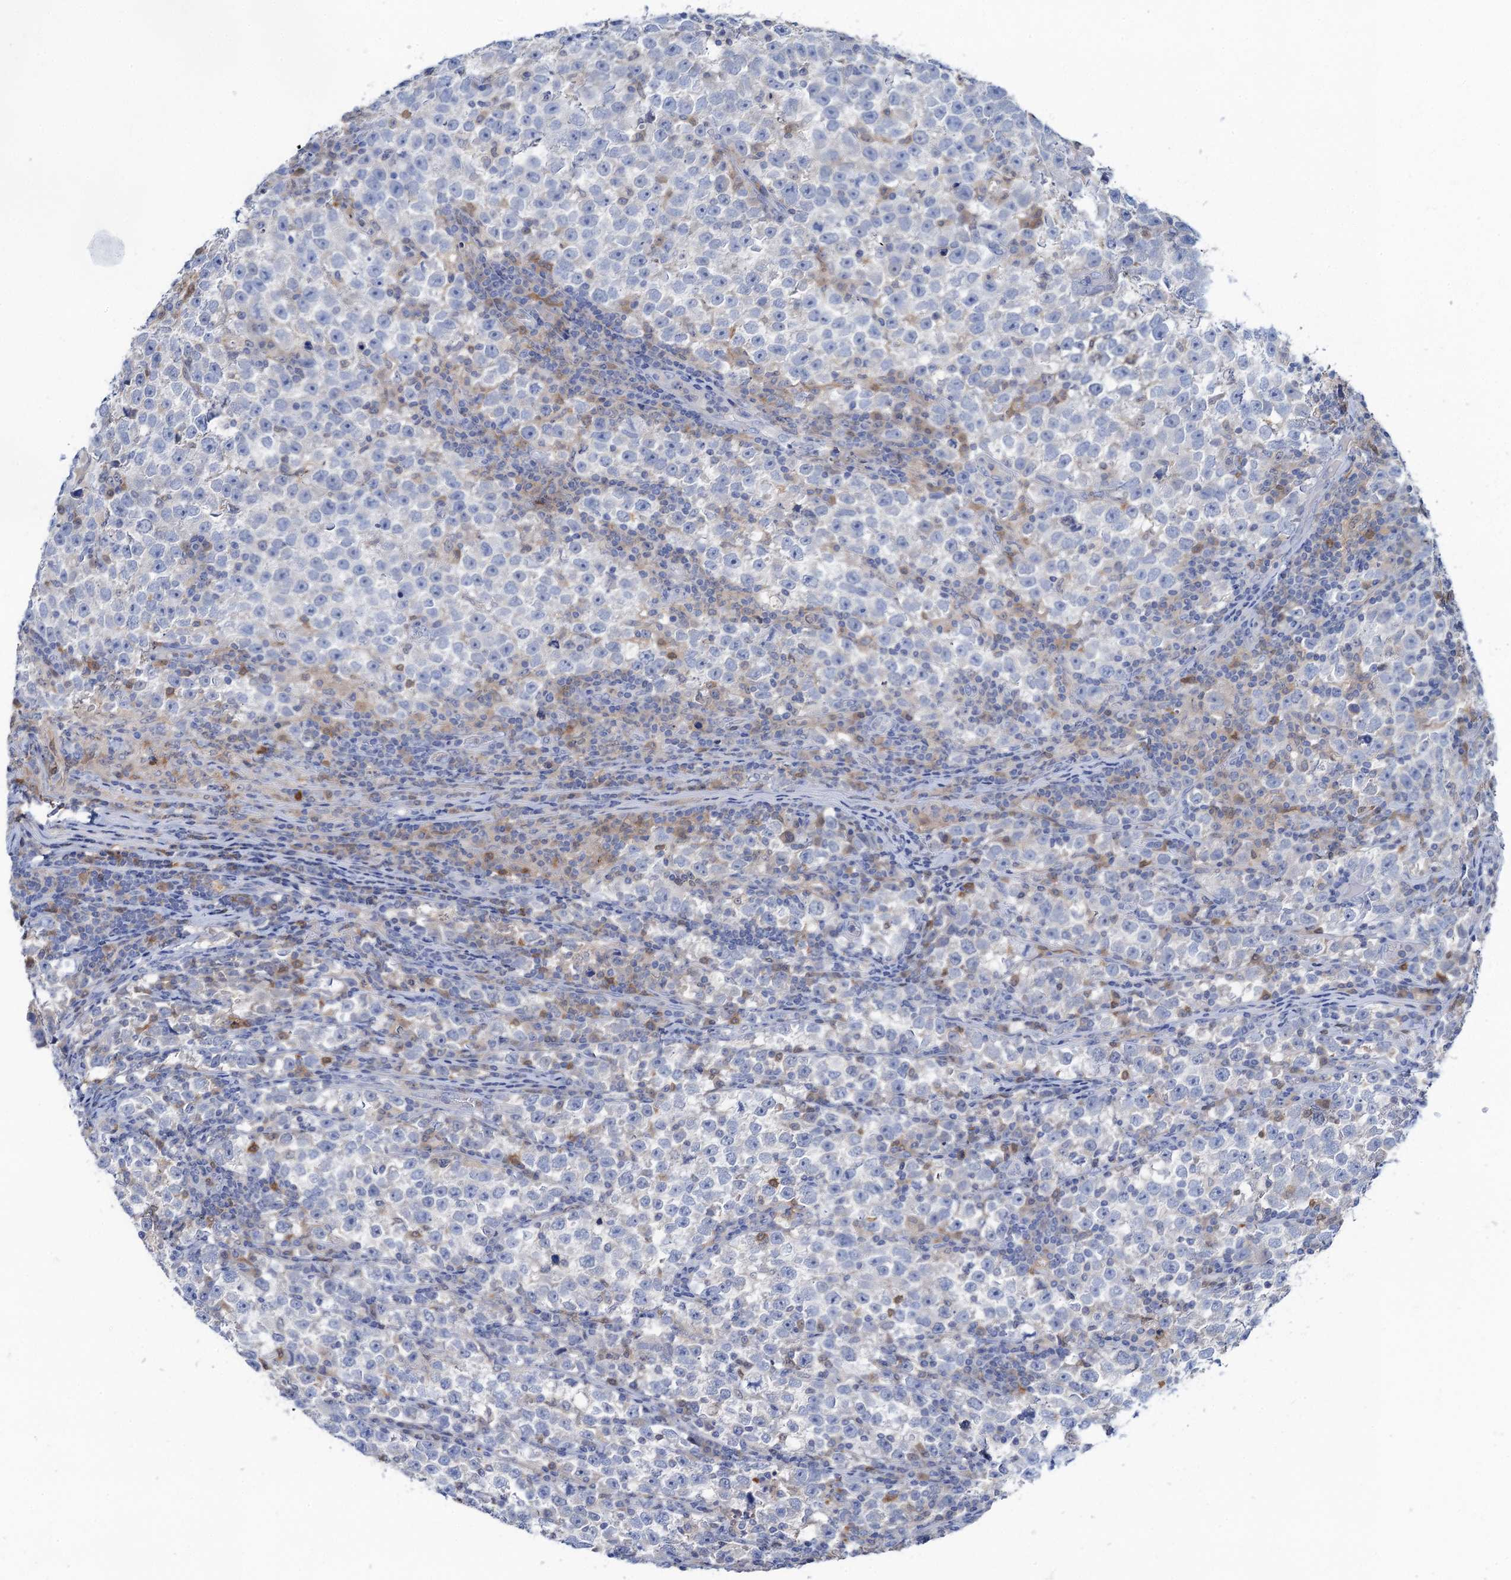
{"staining": {"intensity": "negative", "quantity": "none", "location": "none"}, "tissue": "testis cancer", "cell_type": "Tumor cells", "image_type": "cancer", "snomed": [{"axis": "morphology", "description": "Normal tissue, NOS"}, {"axis": "morphology", "description": "Seminoma, NOS"}, {"axis": "topography", "description": "Testis"}], "caption": "A histopathology image of human testis seminoma is negative for staining in tumor cells.", "gene": "FAH", "patient": {"sex": "male", "age": 43}}